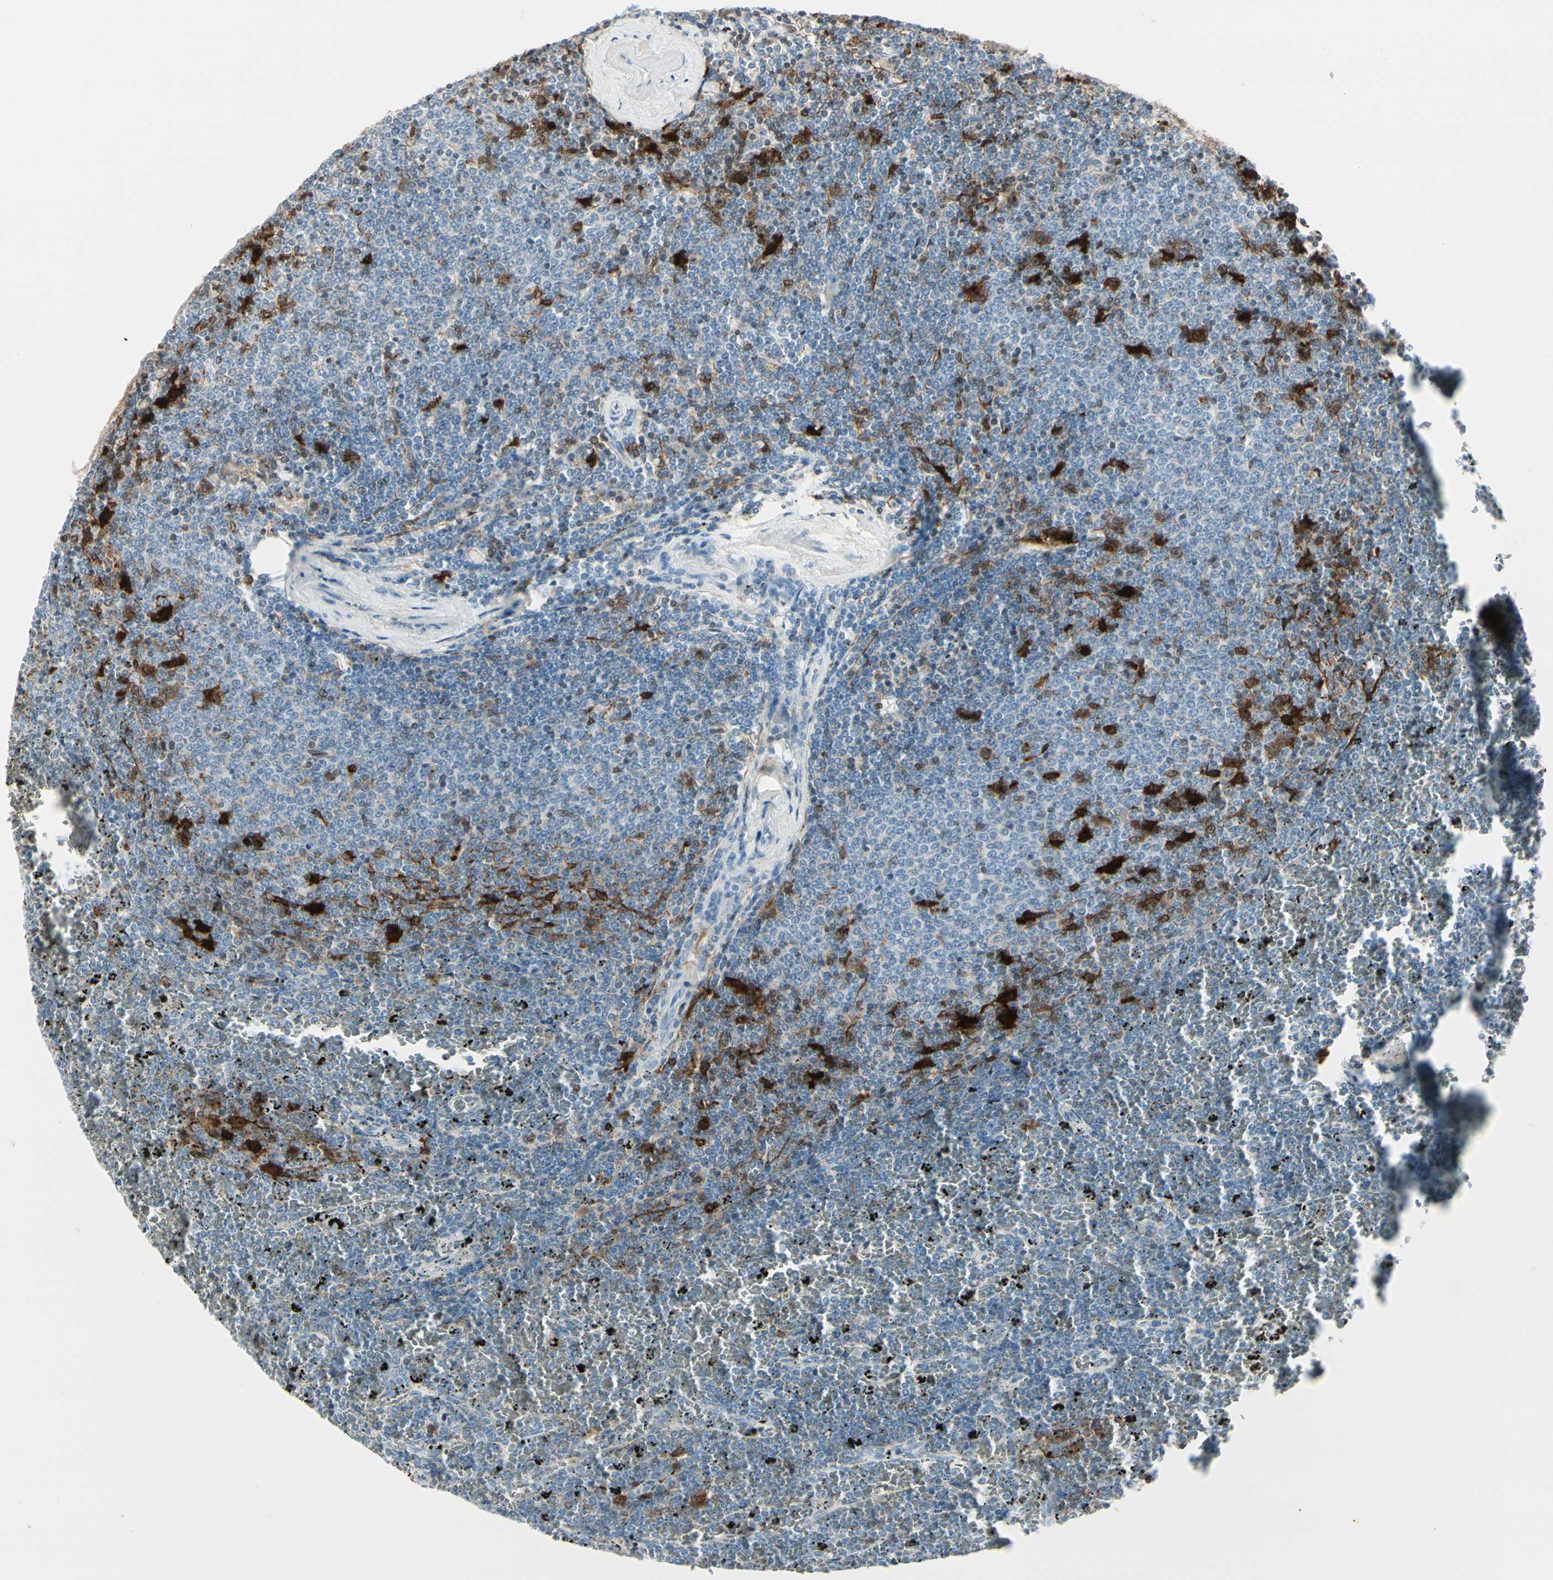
{"staining": {"intensity": "negative", "quantity": "none", "location": "none"}, "tissue": "lymphoma", "cell_type": "Tumor cells", "image_type": "cancer", "snomed": [{"axis": "morphology", "description": "Malignant lymphoma, non-Hodgkin's type, Low grade"}, {"axis": "topography", "description": "Spleen"}], "caption": "A photomicrograph of lymphoma stained for a protein displays no brown staining in tumor cells.", "gene": "TRAF1", "patient": {"sex": "female", "age": 77}}